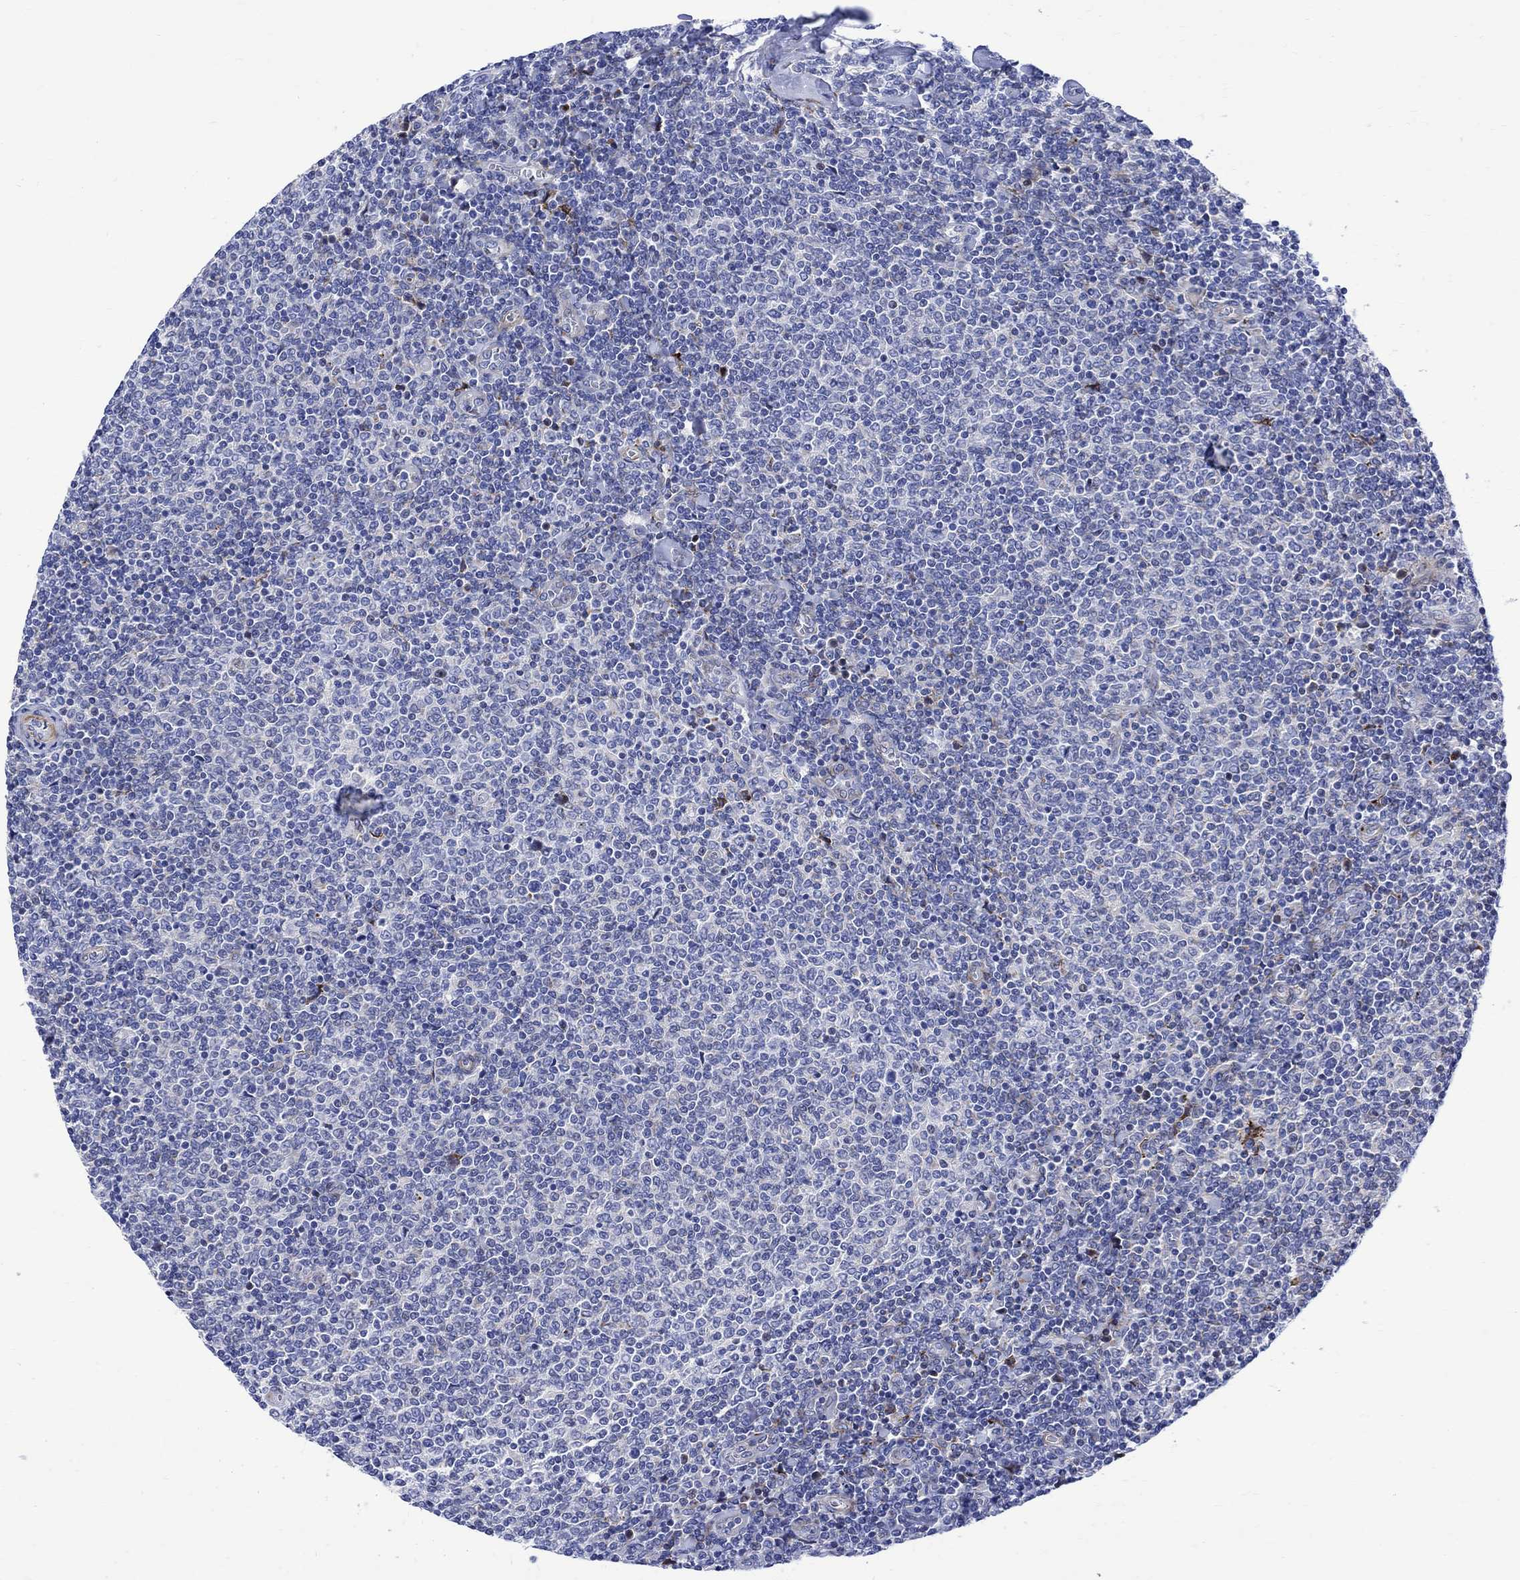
{"staining": {"intensity": "negative", "quantity": "none", "location": "none"}, "tissue": "lymphoma", "cell_type": "Tumor cells", "image_type": "cancer", "snomed": [{"axis": "morphology", "description": "Malignant lymphoma, non-Hodgkin's type, Low grade"}, {"axis": "topography", "description": "Lymph node"}], "caption": "This histopathology image is of lymphoma stained with IHC to label a protein in brown with the nuclei are counter-stained blue. There is no expression in tumor cells.", "gene": "PARVB", "patient": {"sex": "male", "age": 52}}